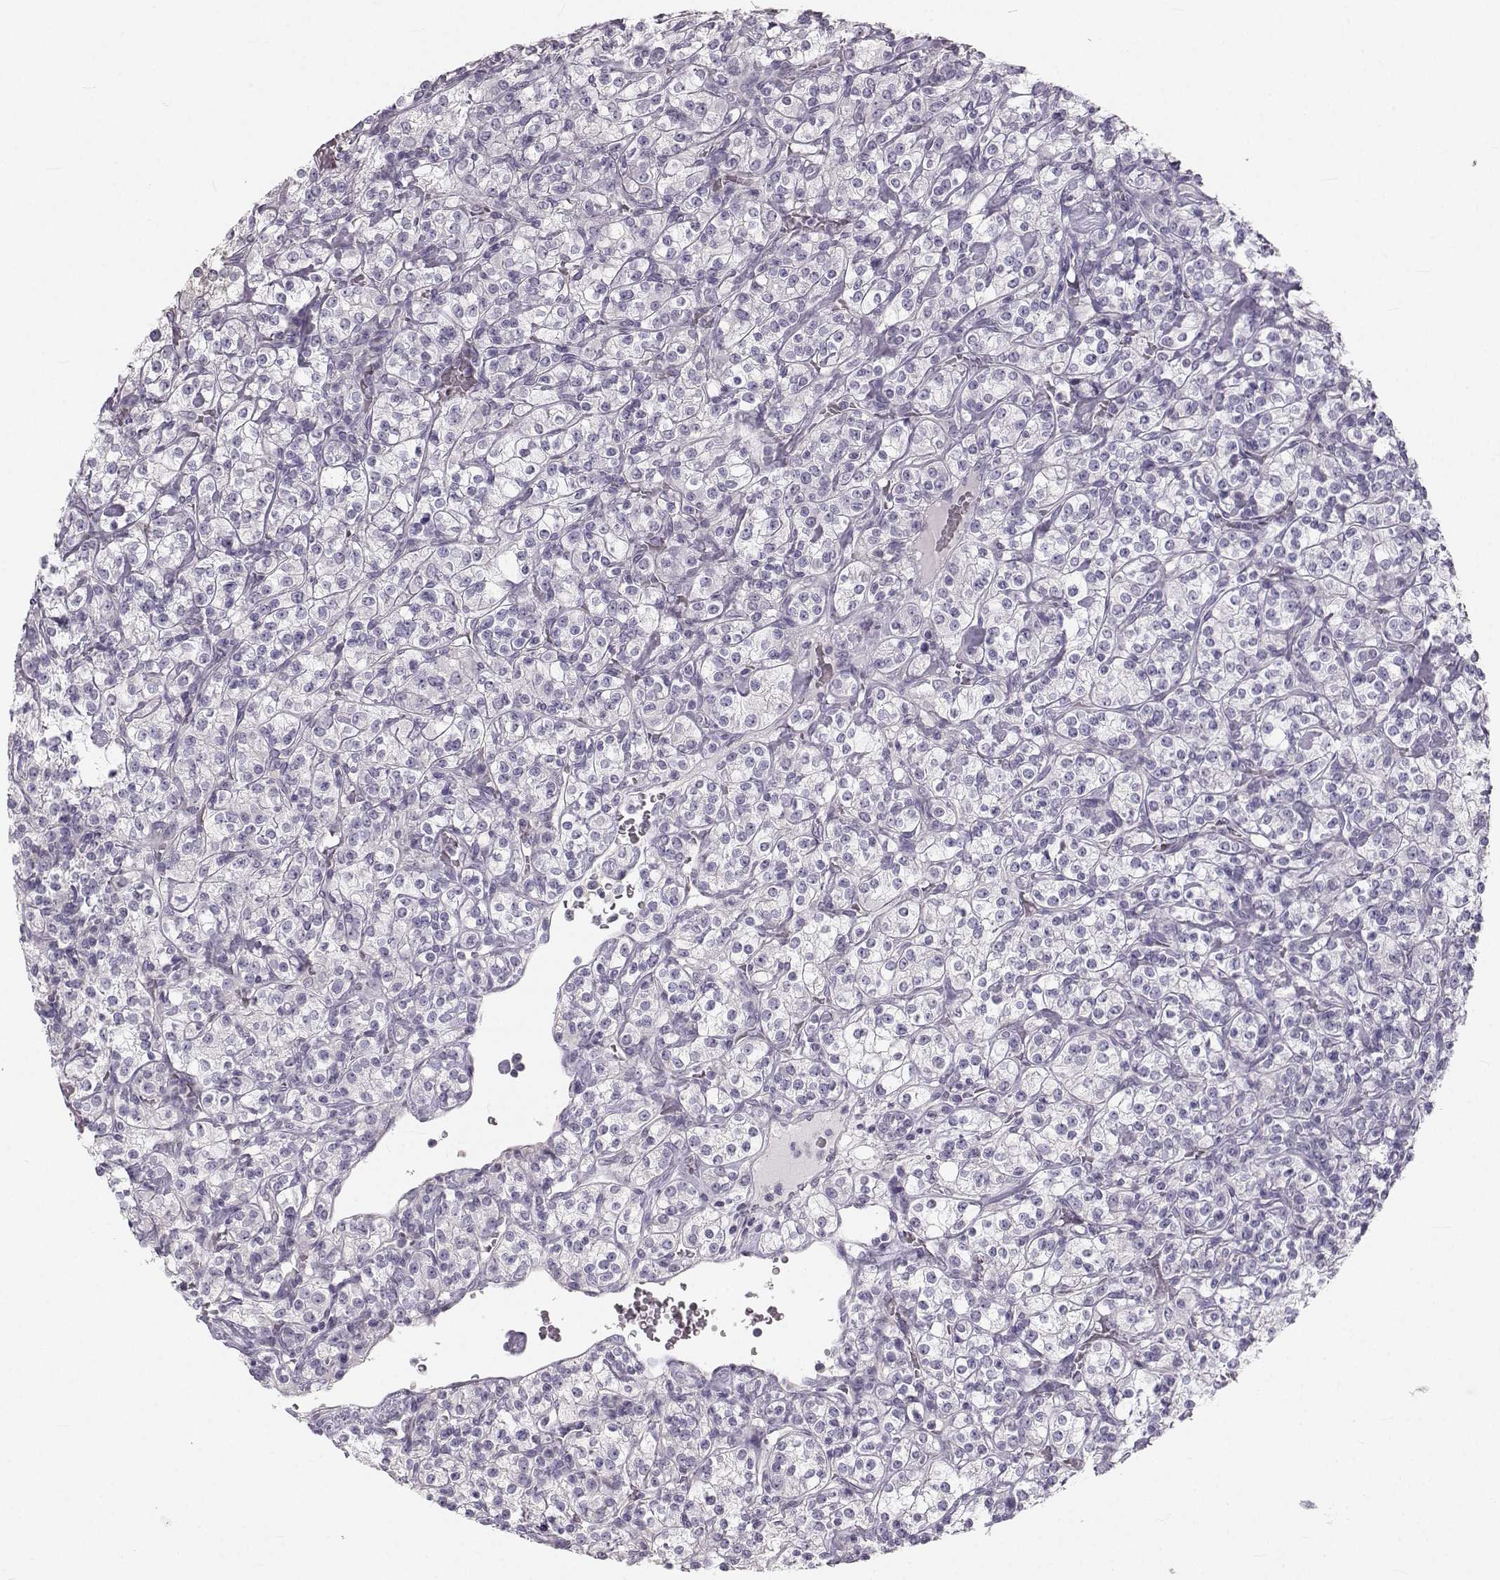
{"staining": {"intensity": "negative", "quantity": "none", "location": "none"}, "tissue": "renal cancer", "cell_type": "Tumor cells", "image_type": "cancer", "snomed": [{"axis": "morphology", "description": "Adenocarcinoma, NOS"}, {"axis": "topography", "description": "Kidney"}], "caption": "The histopathology image displays no significant positivity in tumor cells of renal cancer.", "gene": "OIP5", "patient": {"sex": "male", "age": 77}}